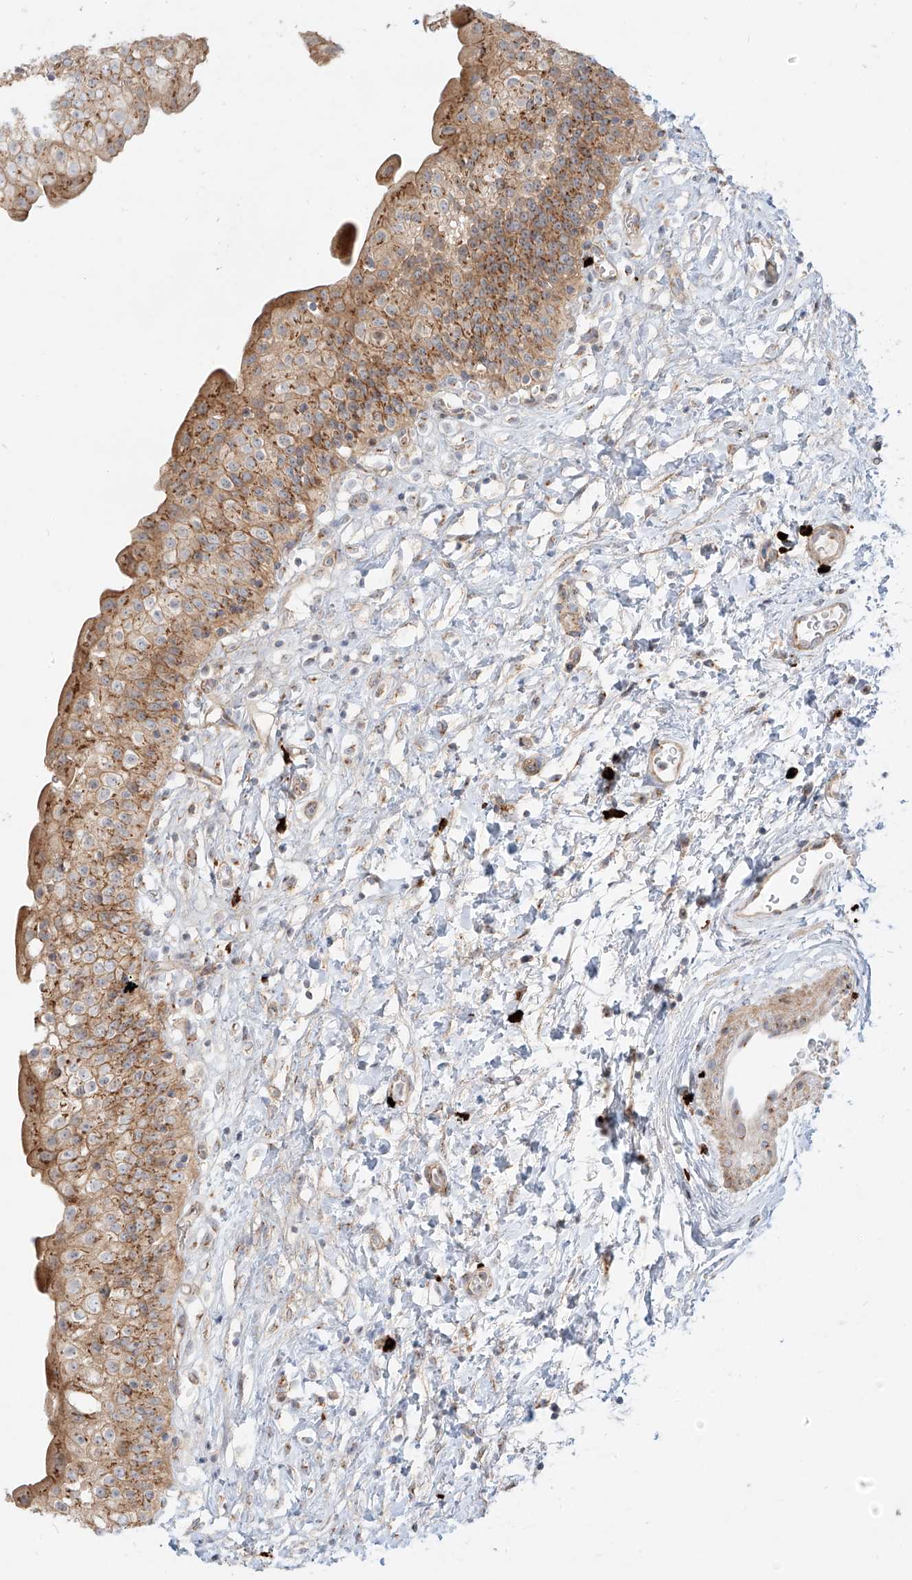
{"staining": {"intensity": "moderate", "quantity": ">75%", "location": "cytoplasmic/membranous"}, "tissue": "urinary bladder", "cell_type": "Urothelial cells", "image_type": "normal", "snomed": [{"axis": "morphology", "description": "Normal tissue, NOS"}, {"axis": "topography", "description": "Urinary bladder"}], "caption": "An immunohistochemistry (IHC) histopathology image of normal tissue is shown. Protein staining in brown shows moderate cytoplasmic/membranous positivity in urinary bladder within urothelial cells. The staining was performed using DAB (3,3'-diaminobenzidine) to visualize the protein expression in brown, while the nuclei were stained in blue with hematoxylin (Magnification: 20x).", "gene": "ZNF287", "patient": {"sex": "male", "age": 51}}